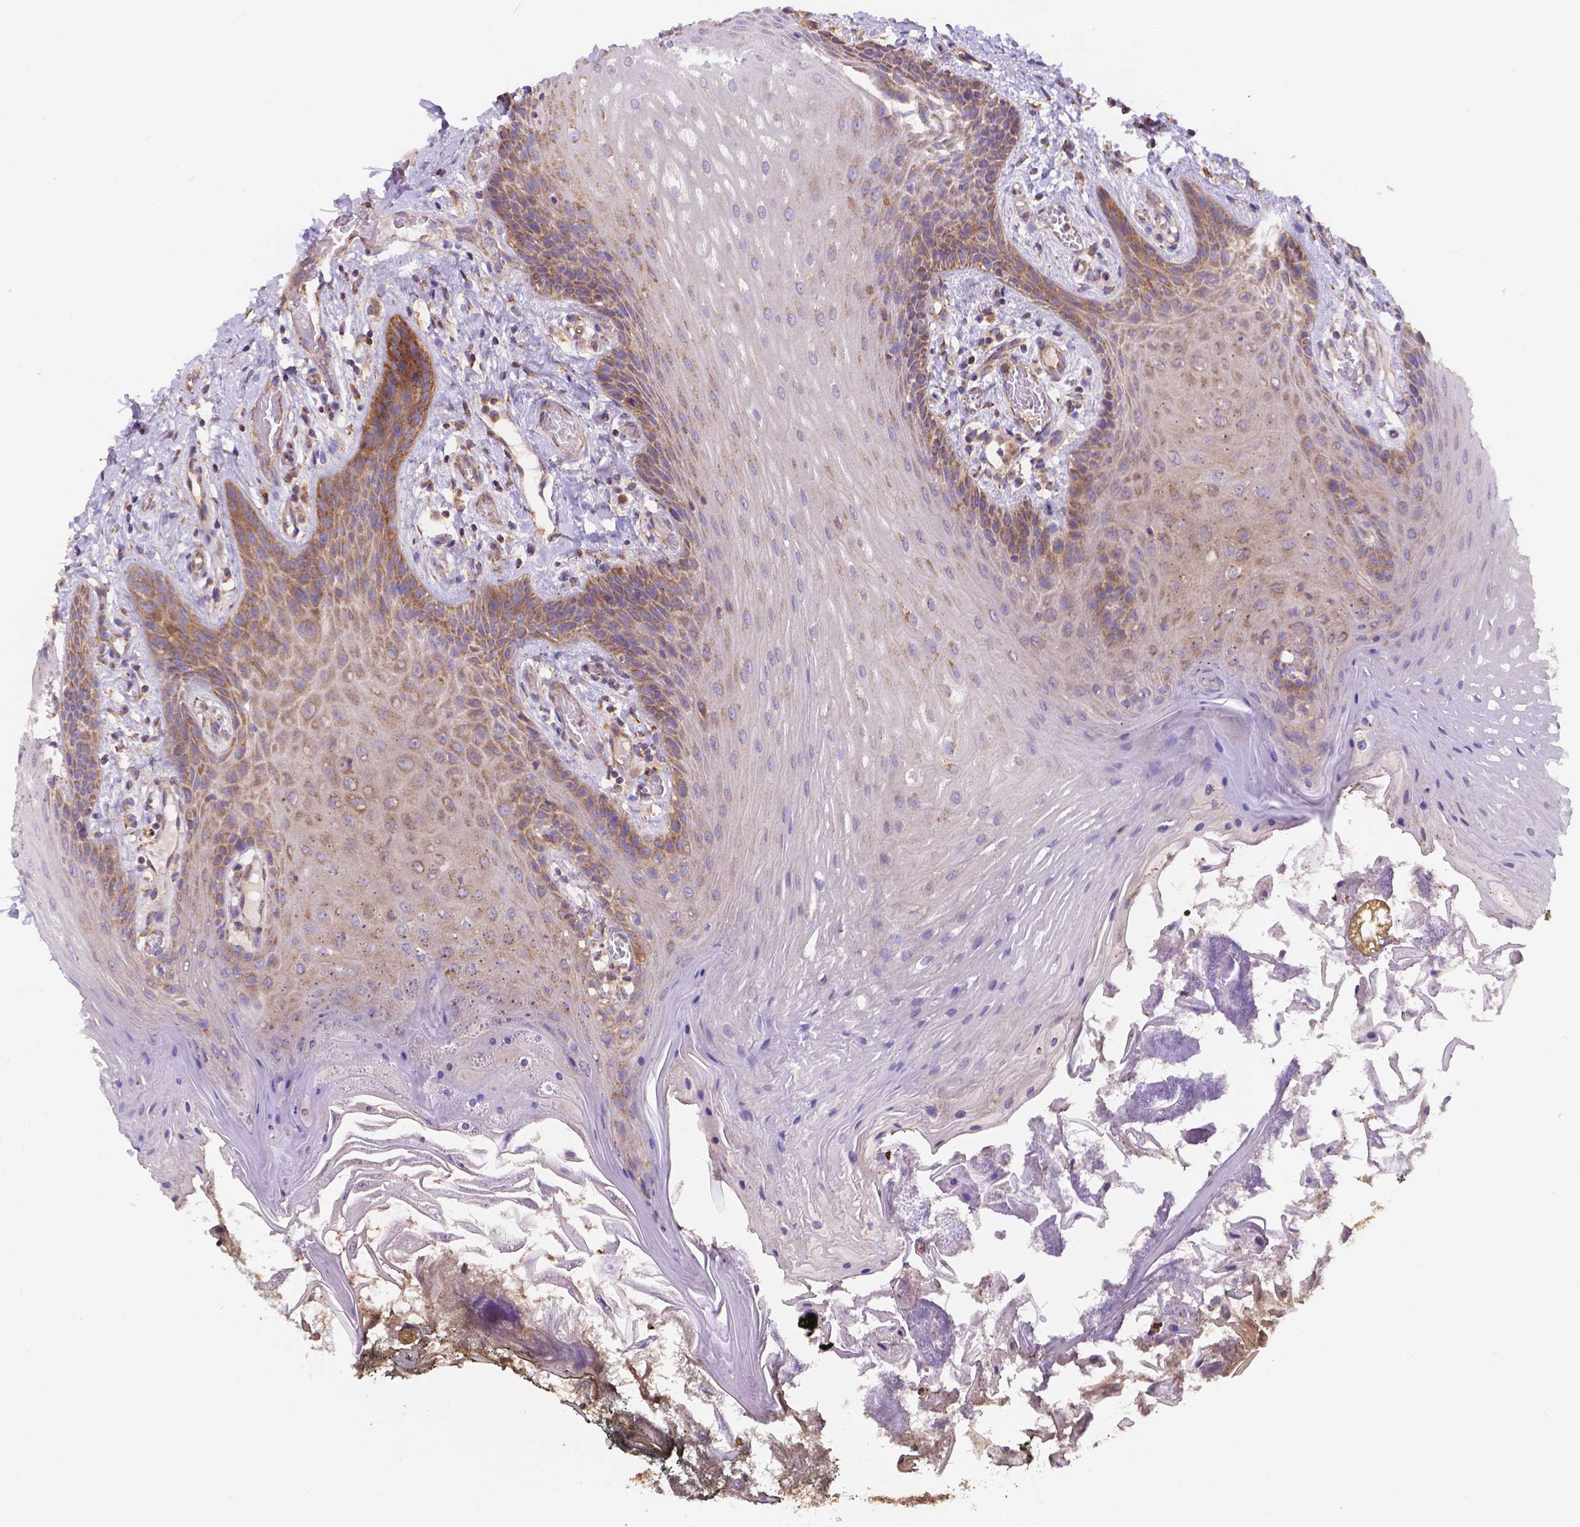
{"staining": {"intensity": "moderate", "quantity": "25%-75%", "location": "cytoplasmic/membranous"}, "tissue": "oral mucosa", "cell_type": "Squamous epithelial cells", "image_type": "normal", "snomed": [{"axis": "morphology", "description": "Normal tissue, NOS"}, {"axis": "topography", "description": "Oral tissue"}], "caption": "Immunohistochemical staining of benign human oral mucosa exhibits moderate cytoplasmic/membranous protein positivity in about 25%-75% of squamous epithelial cells. (brown staining indicates protein expression, while blue staining denotes nuclei).", "gene": "AK3", "patient": {"sex": "male", "age": 9}}